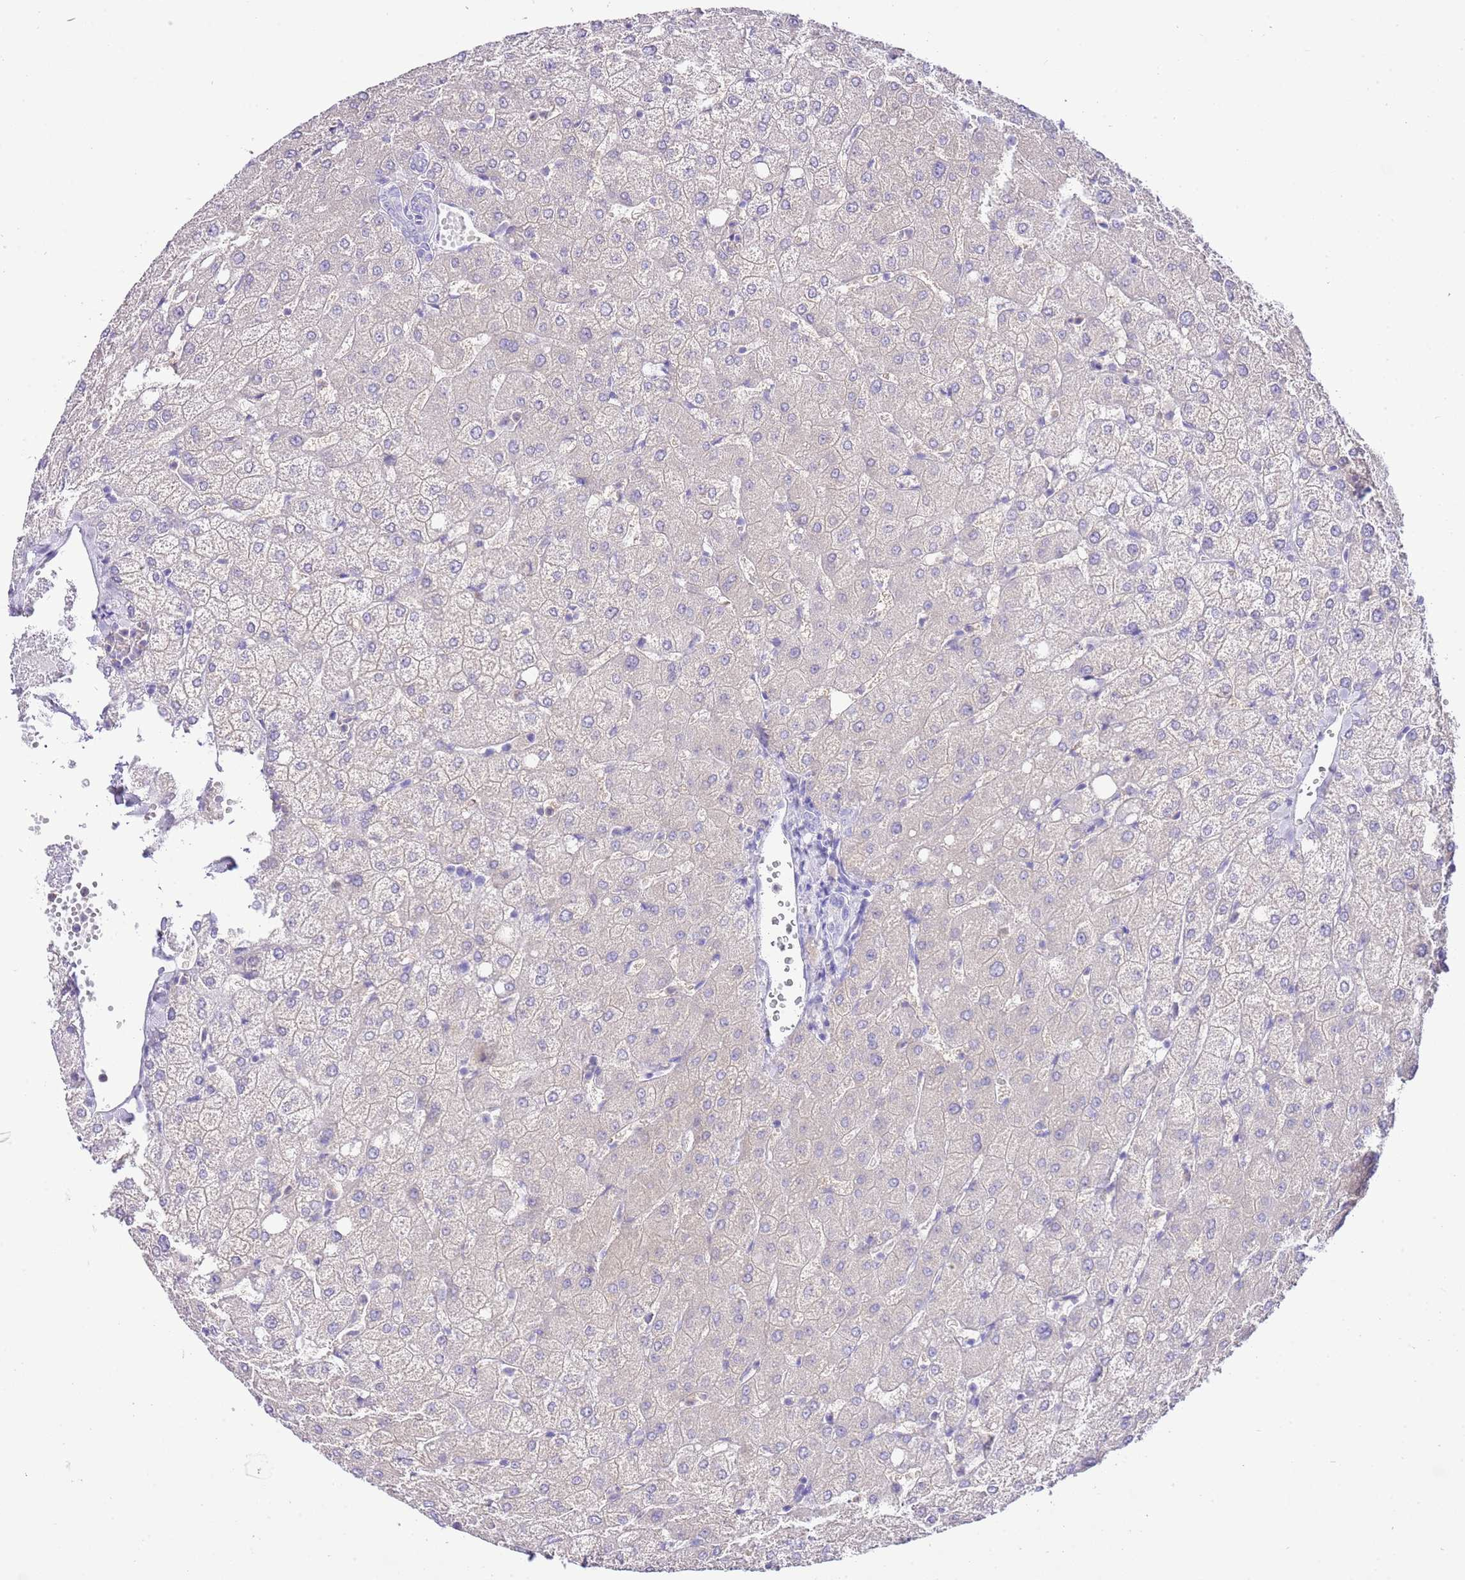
{"staining": {"intensity": "negative", "quantity": "none", "location": "none"}, "tissue": "liver", "cell_type": "Cholangiocytes", "image_type": "normal", "snomed": [{"axis": "morphology", "description": "Normal tissue, NOS"}, {"axis": "topography", "description": "Liver"}], "caption": "Liver was stained to show a protein in brown. There is no significant positivity in cholangiocytes. (Stains: DAB immunohistochemistry with hematoxylin counter stain, Microscopy: brightfield microscopy at high magnification).", "gene": "BHLHA15", "patient": {"sex": "female", "age": 54}}